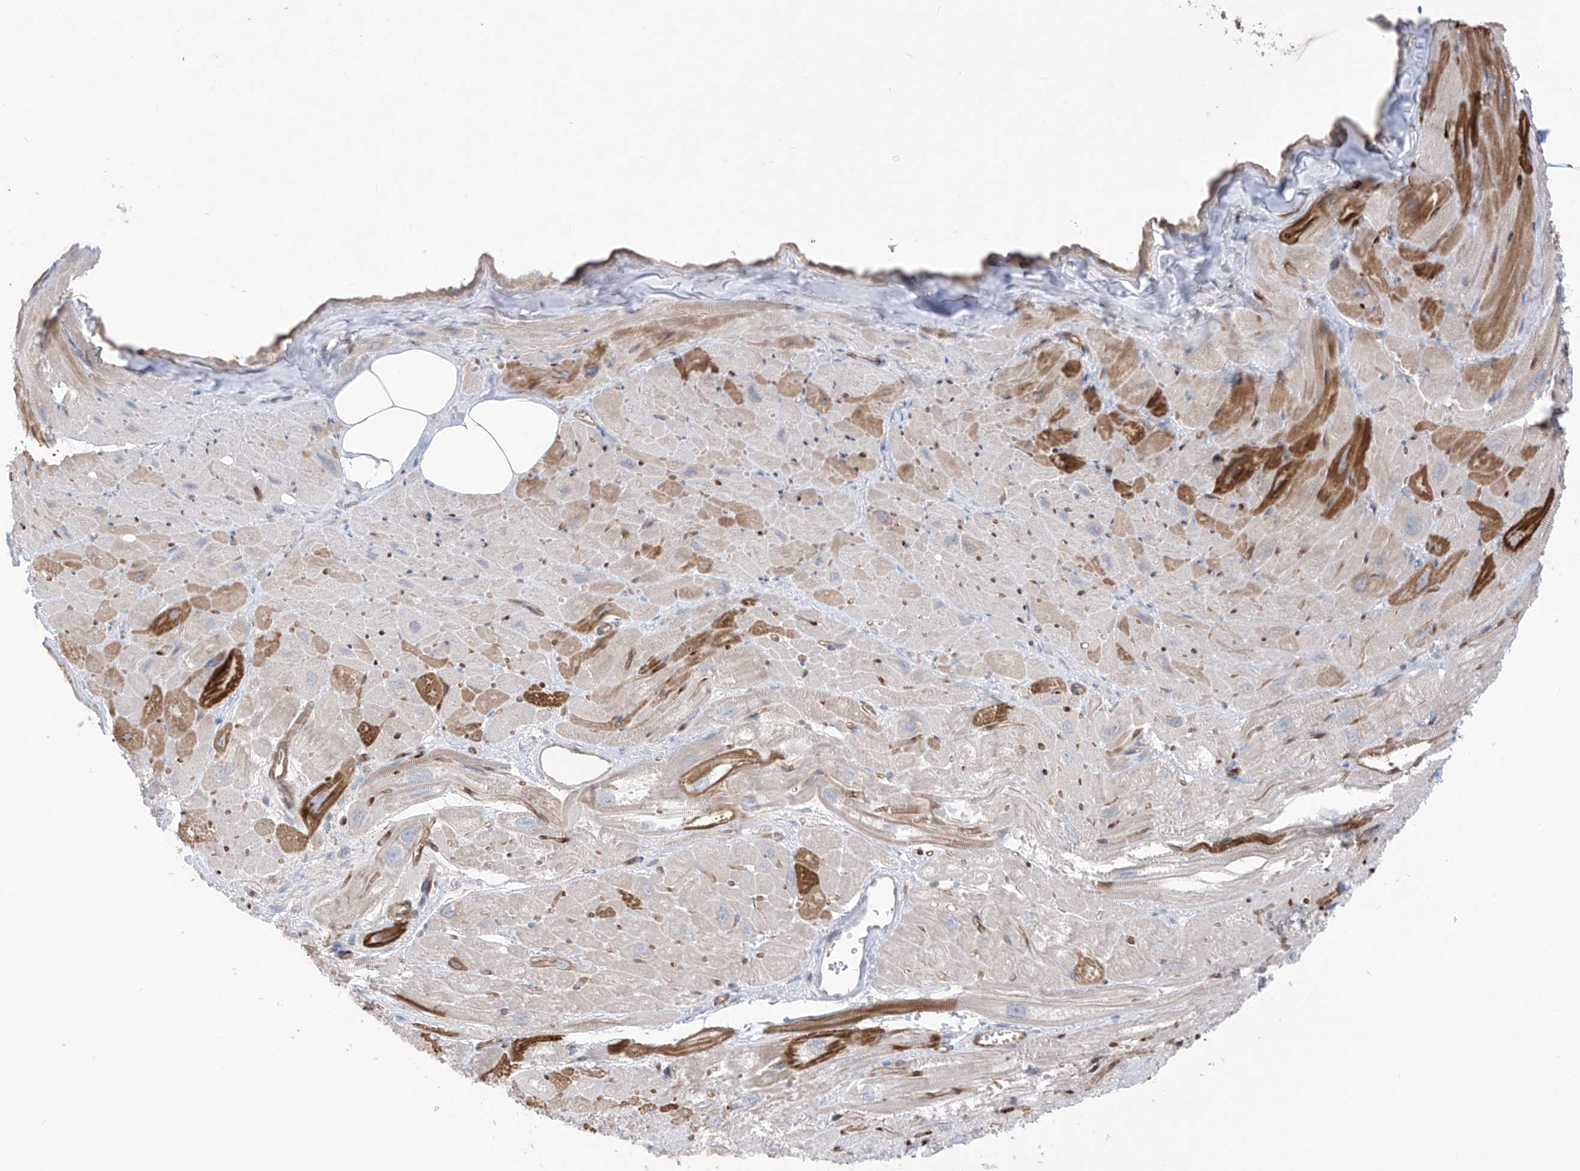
{"staining": {"intensity": "strong", "quantity": ">75%", "location": "cytoplasmic/membranous"}, "tissue": "heart muscle", "cell_type": "Cardiomyocytes", "image_type": "normal", "snomed": [{"axis": "morphology", "description": "Normal tissue, NOS"}, {"axis": "topography", "description": "Heart"}], "caption": "Cardiomyocytes reveal strong cytoplasmic/membranous expression in about >75% of cells in benign heart muscle.", "gene": "TRMU", "patient": {"sex": "male", "age": 50}}